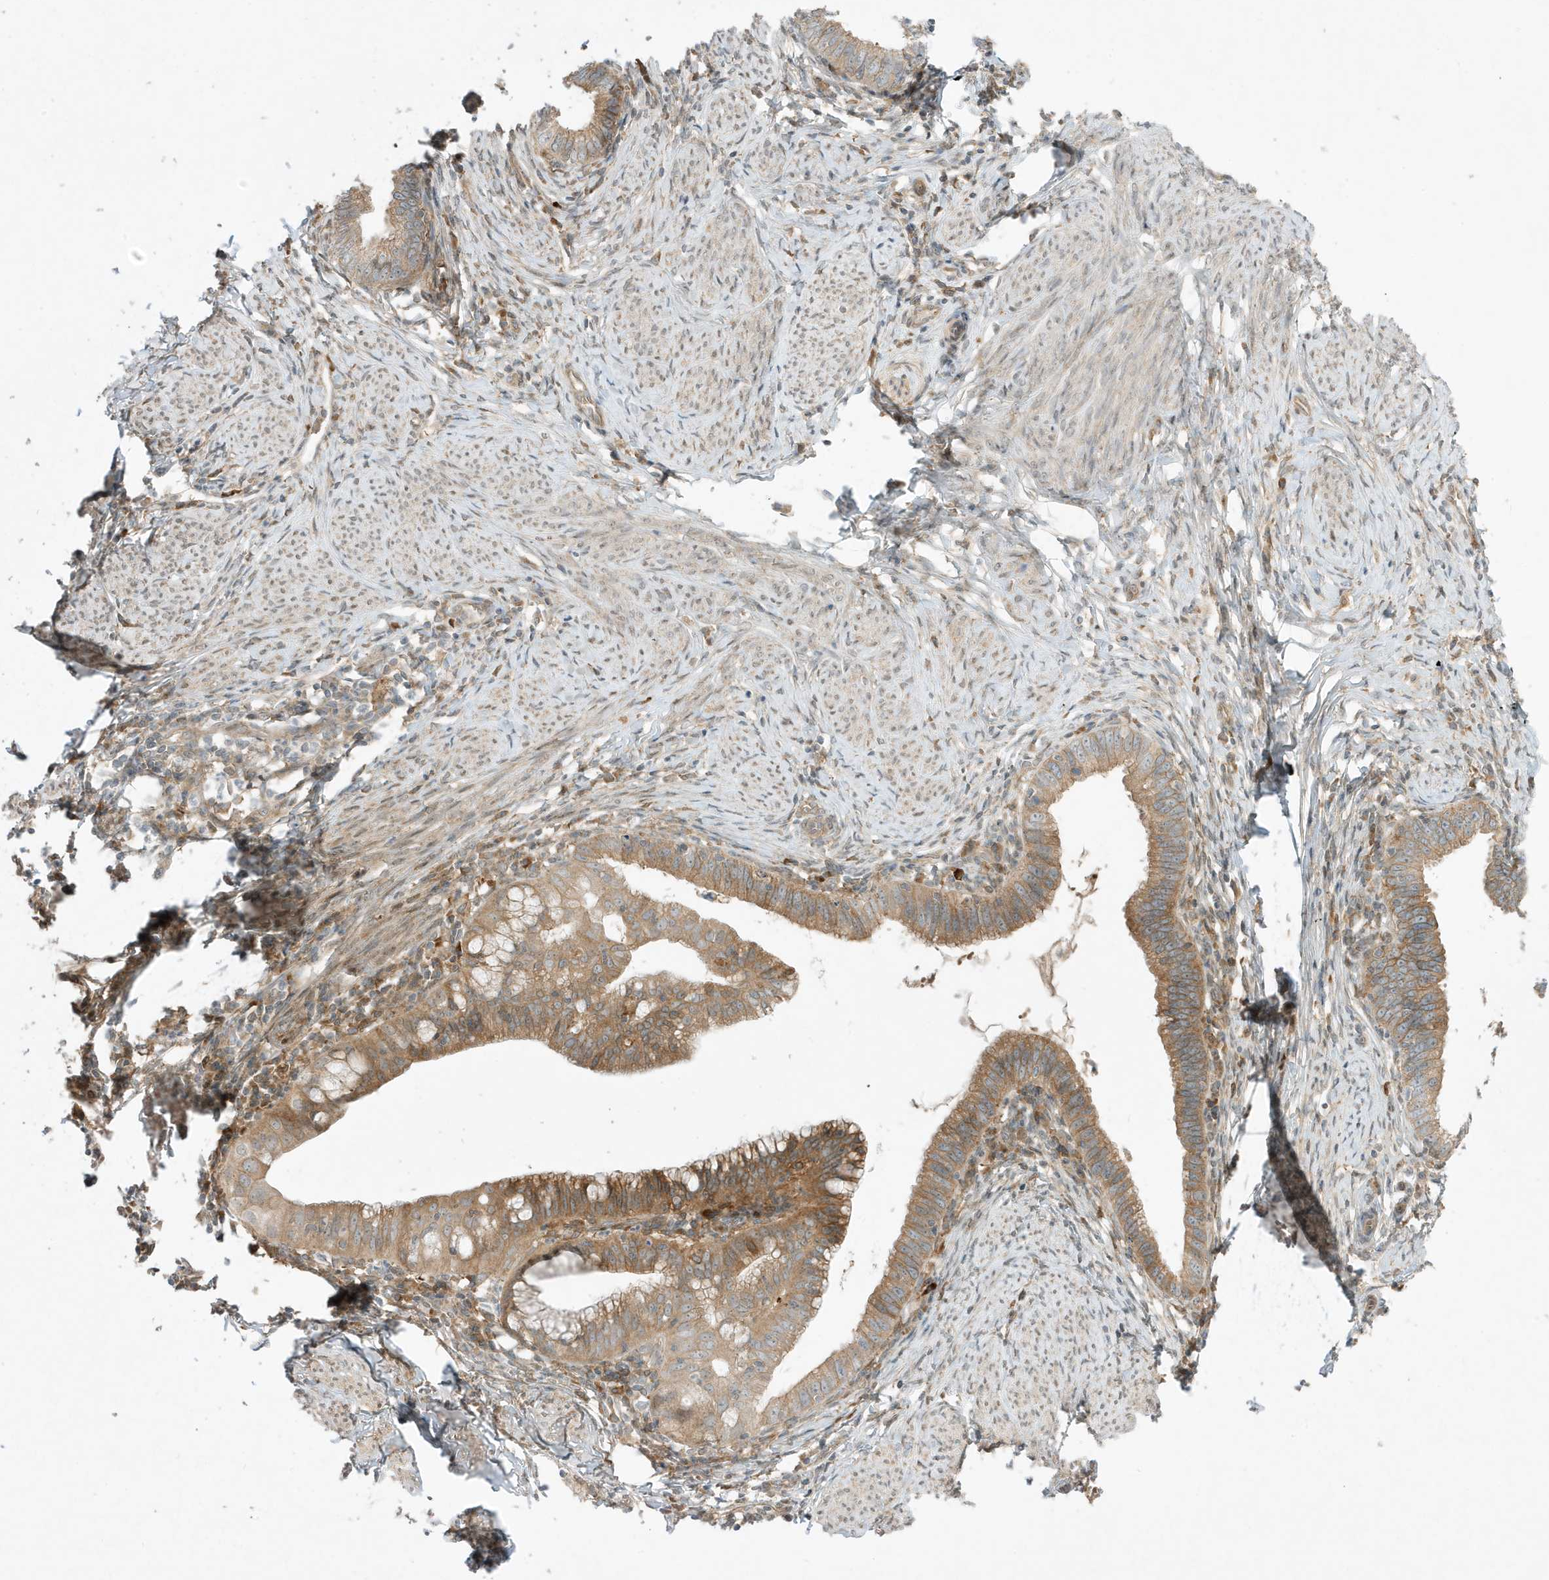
{"staining": {"intensity": "moderate", "quantity": ">75%", "location": "cytoplasmic/membranous"}, "tissue": "cervical cancer", "cell_type": "Tumor cells", "image_type": "cancer", "snomed": [{"axis": "morphology", "description": "Adenocarcinoma, NOS"}, {"axis": "topography", "description": "Cervix"}], "caption": "Protein expression analysis of human cervical cancer reveals moderate cytoplasmic/membranous staining in approximately >75% of tumor cells.", "gene": "SCARF2", "patient": {"sex": "female", "age": 36}}